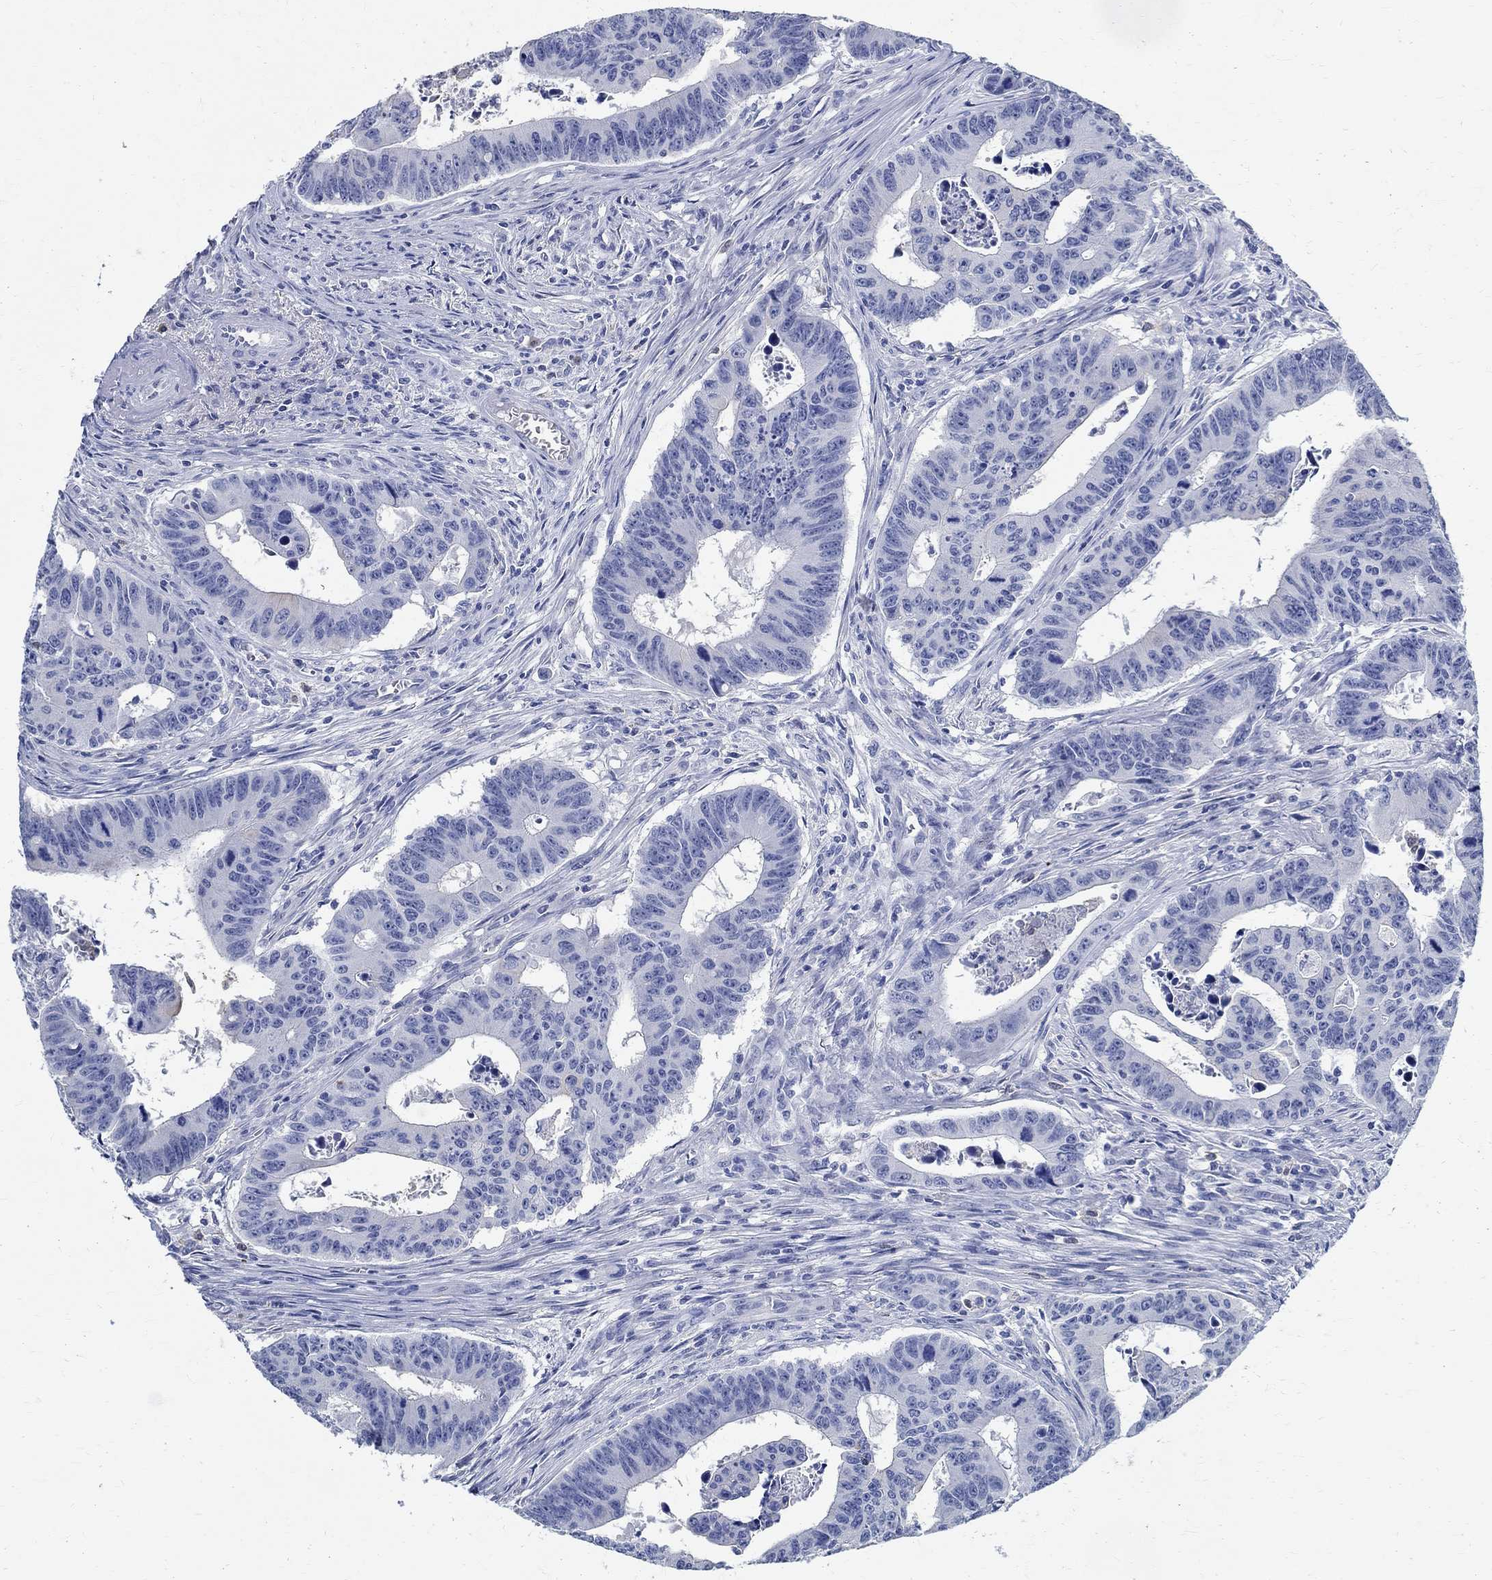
{"staining": {"intensity": "negative", "quantity": "none", "location": "none"}, "tissue": "colorectal cancer", "cell_type": "Tumor cells", "image_type": "cancer", "snomed": [{"axis": "morphology", "description": "Adenocarcinoma, NOS"}, {"axis": "topography", "description": "Appendix"}, {"axis": "topography", "description": "Colon"}, {"axis": "topography", "description": "Cecum"}, {"axis": "topography", "description": "Colon asc"}], "caption": "Tumor cells show no significant protein positivity in colorectal cancer.", "gene": "PRX", "patient": {"sex": "female", "age": 85}}